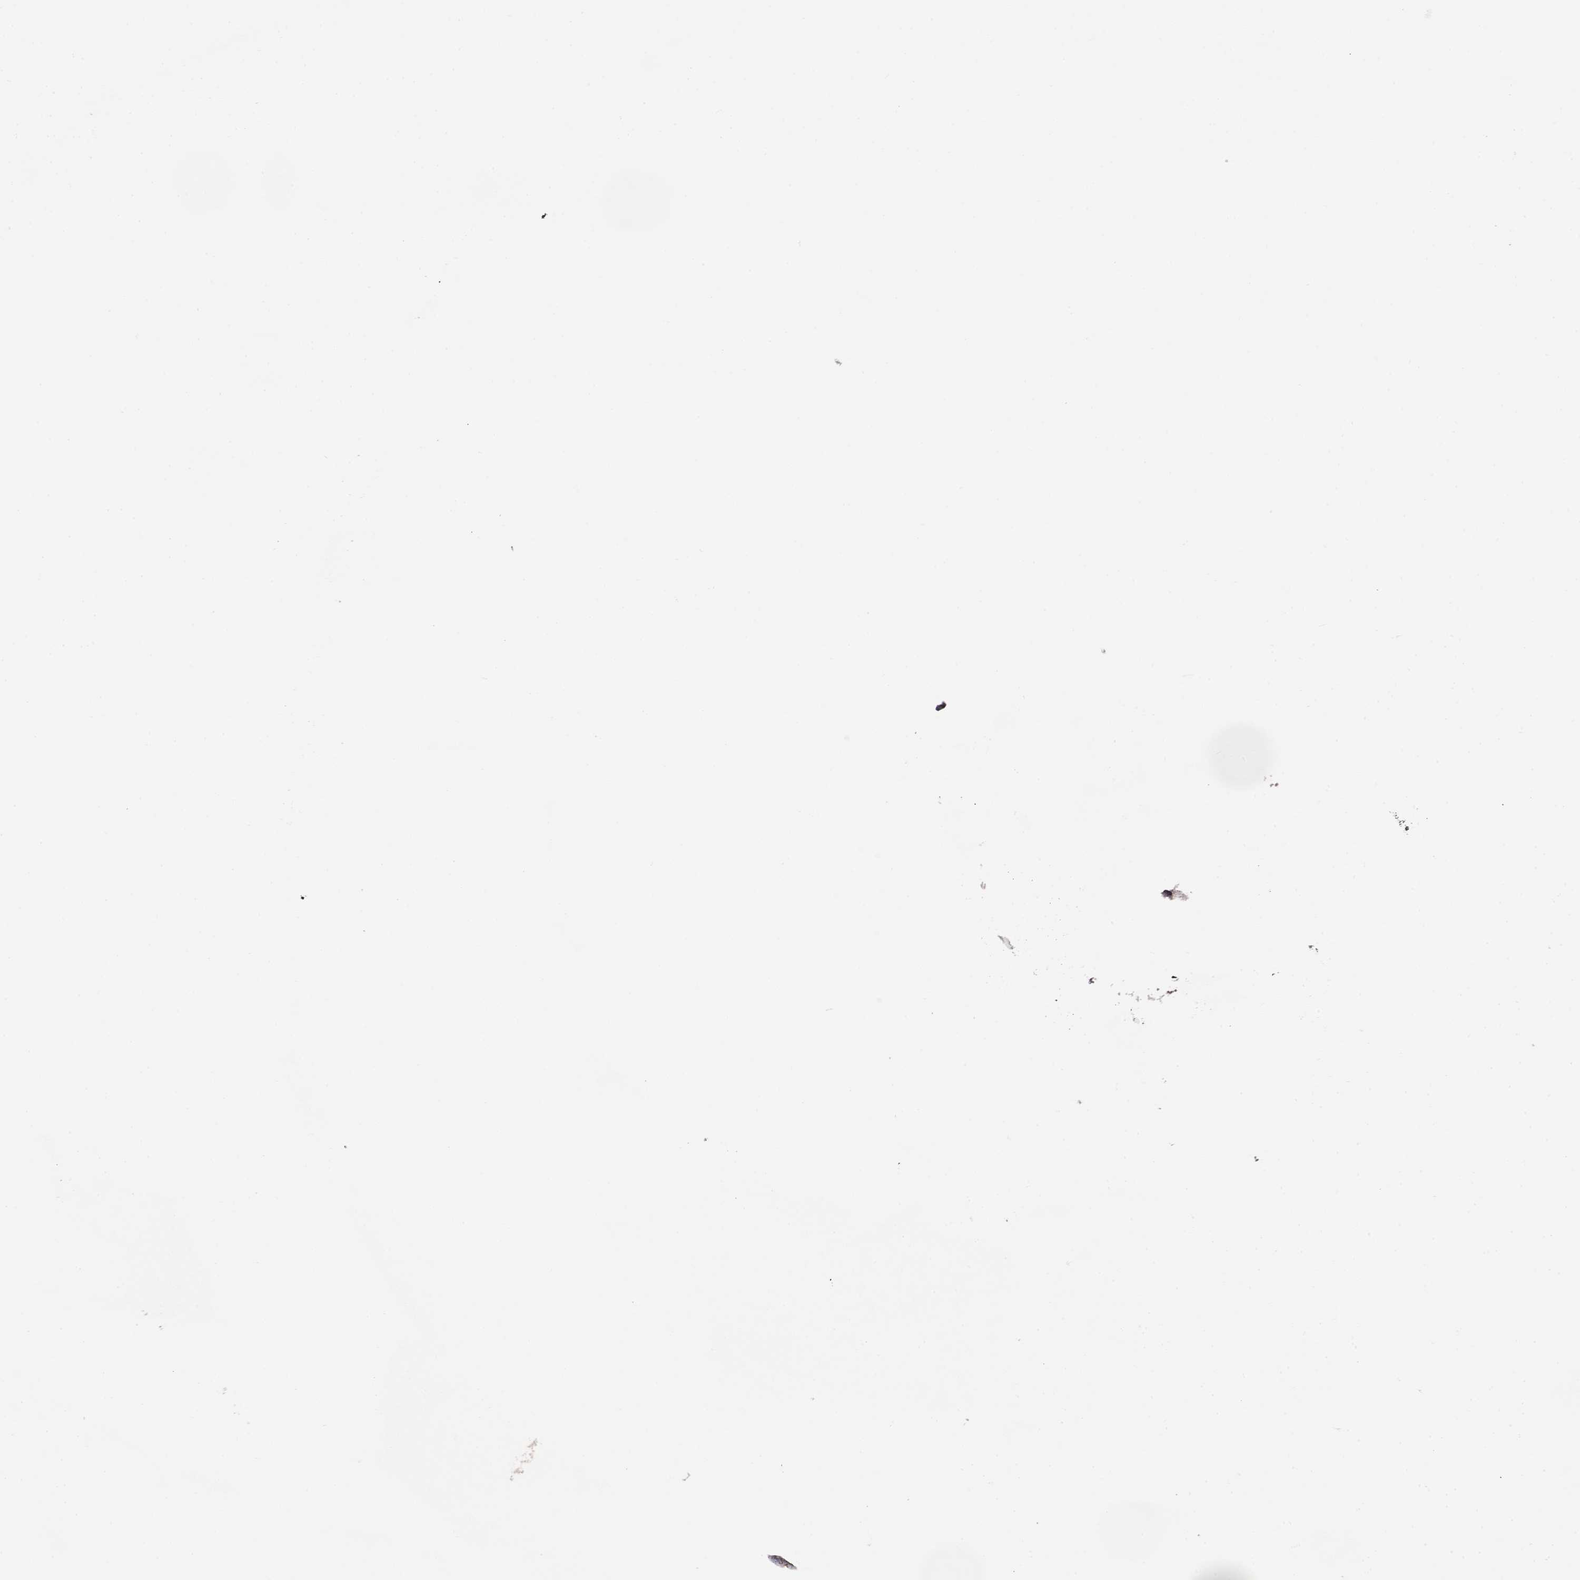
{"staining": {"intensity": "moderate", "quantity": "<25%", "location": "cytoplasmic/membranous"}, "tissue": "cervical cancer", "cell_type": "Tumor cells", "image_type": "cancer", "snomed": [{"axis": "morphology", "description": "Adenocarcinoma, NOS"}, {"axis": "topography", "description": "Cervix"}], "caption": "This photomicrograph displays cervical adenocarcinoma stained with IHC to label a protein in brown. The cytoplasmic/membranous of tumor cells show moderate positivity for the protein. Nuclei are counter-stained blue.", "gene": "SYNPO", "patient": {"sex": "female", "age": 45}}